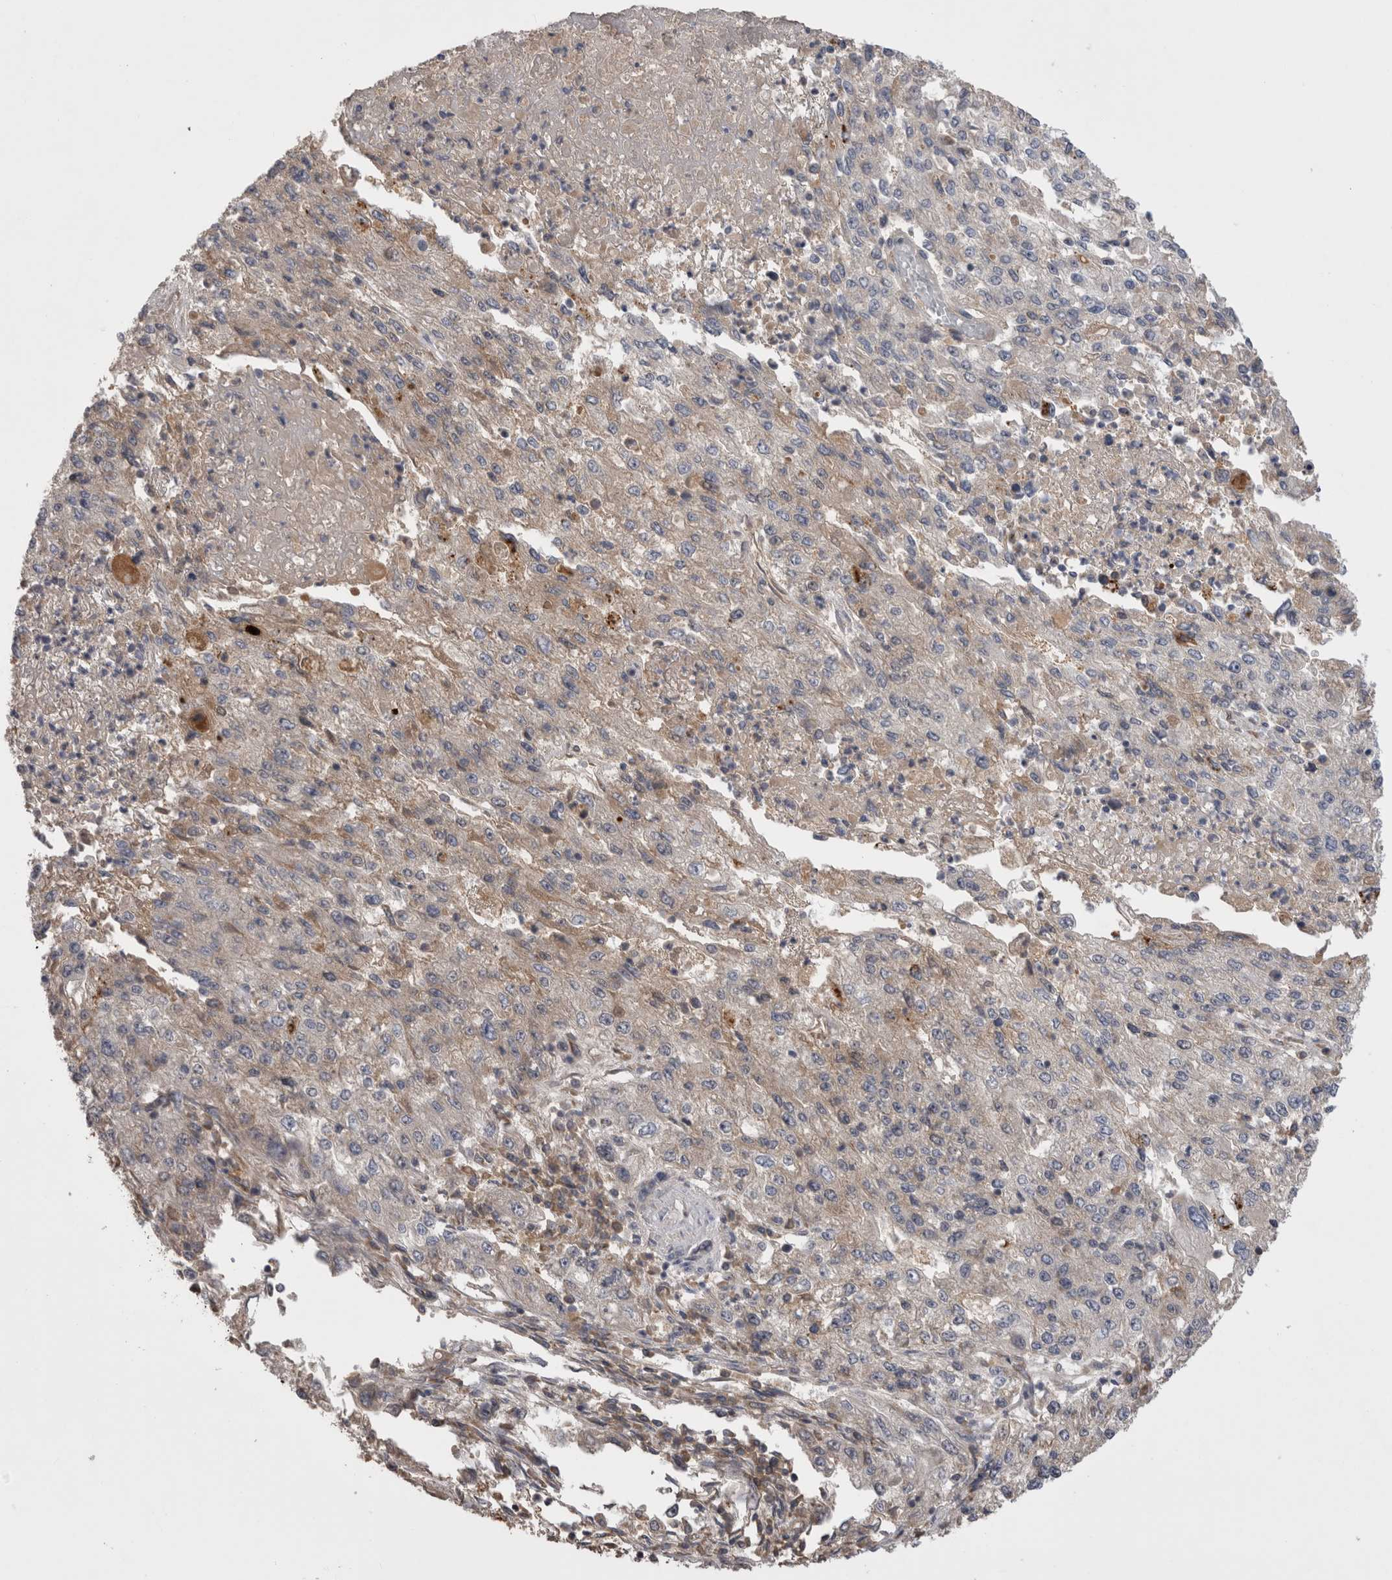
{"staining": {"intensity": "weak", "quantity": "<25%", "location": "cytoplasmic/membranous"}, "tissue": "endometrial cancer", "cell_type": "Tumor cells", "image_type": "cancer", "snomed": [{"axis": "morphology", "description": "Adenocarcinoma, NOS"}, {"axis": "topography", "description": "Endometrium"}], "caption": "An IHC histopathology image of adenocarcinoma (endometrial) is shown. There is no staining in tumor cells of adenocarcinoma (endometrial). The staining is performed using DAB (3,3'-diaminobenzidine) brown chromogen with nuclei counter-stained in using hematoxylin.", "gene": "DARS2", "patient": {"sex": "female", "age": 49}}